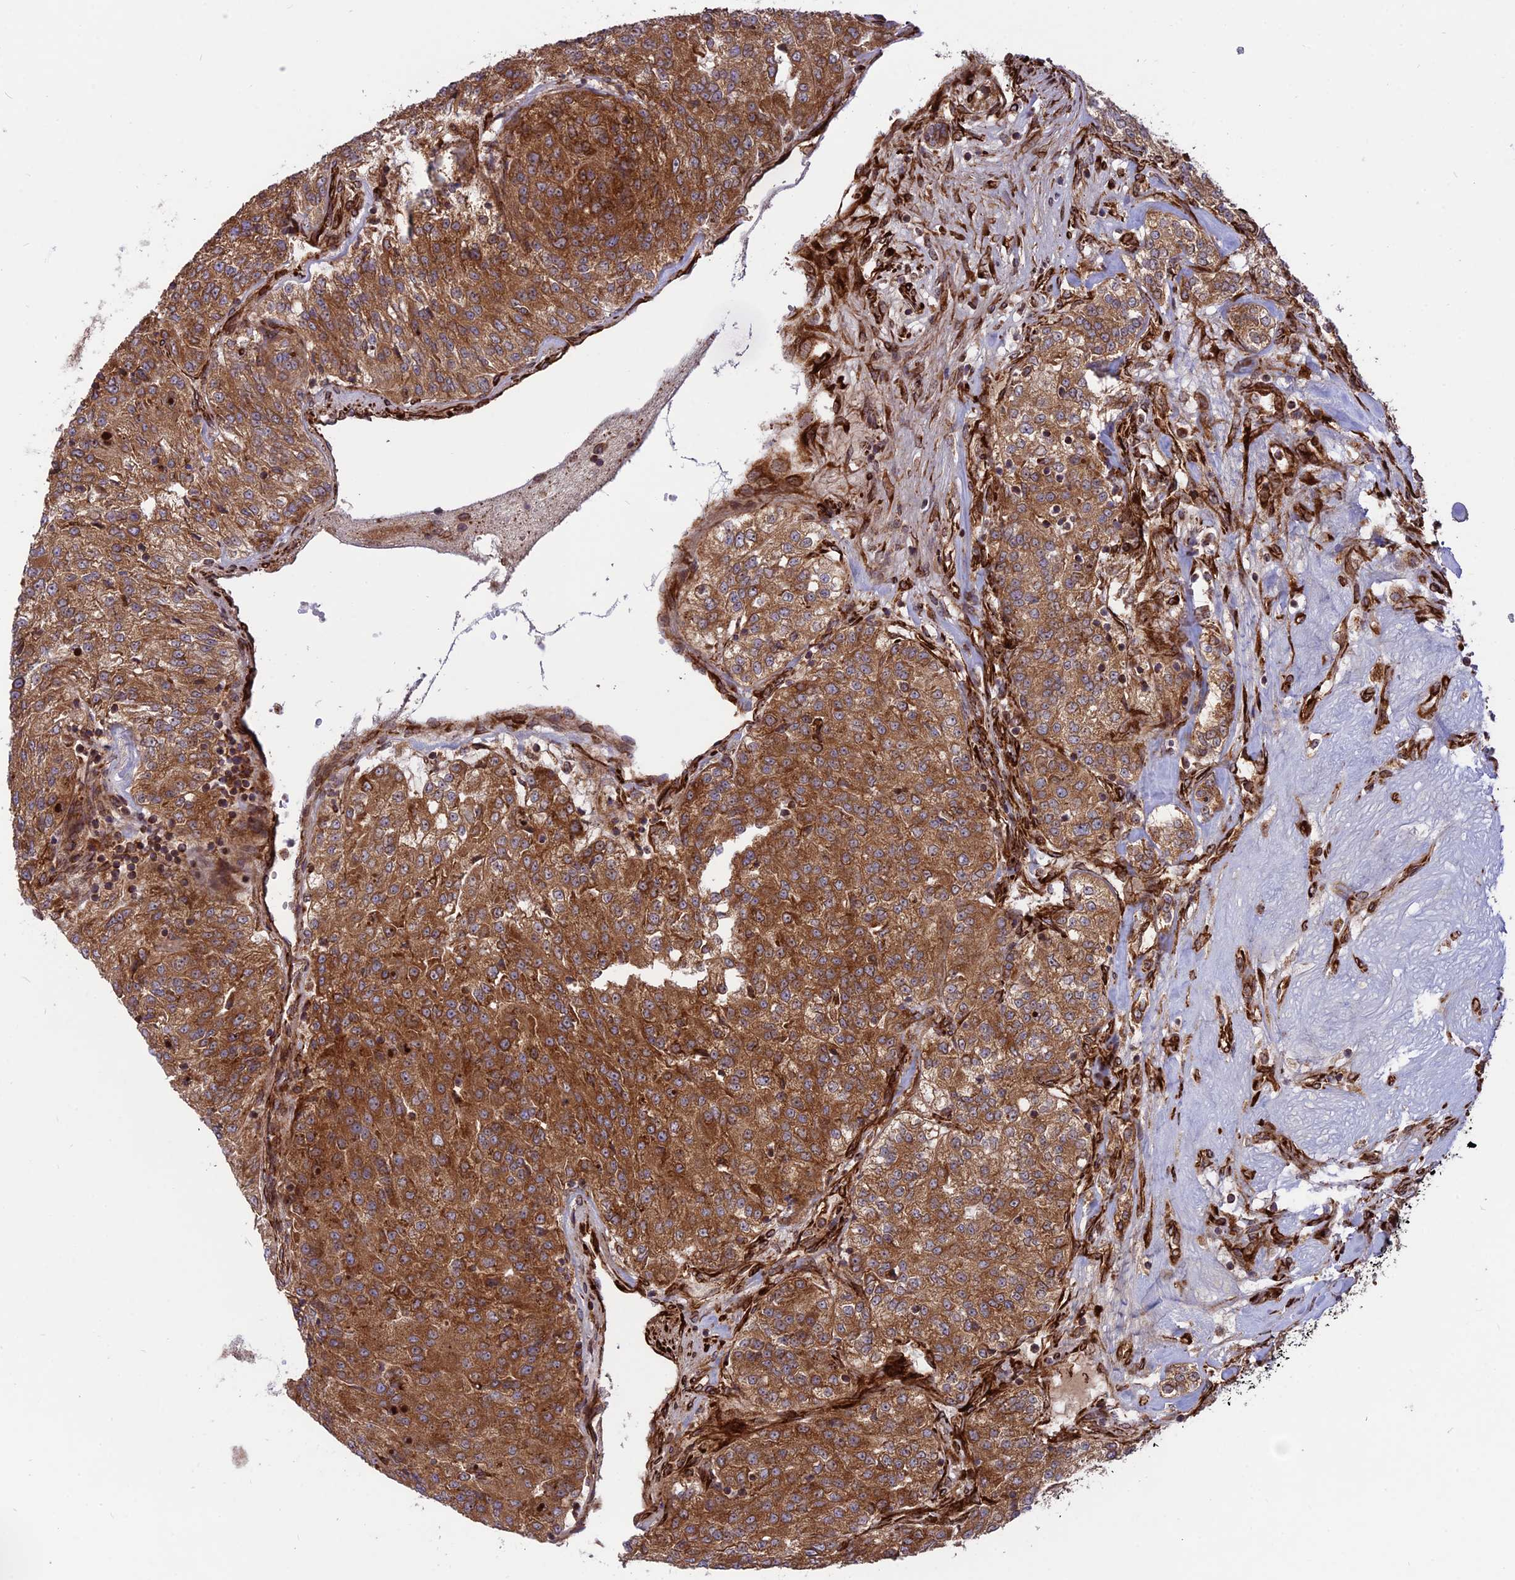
{"staining": {"intensity": "strong", "quantity": ">75%", "location": "cytoplasmic/membranous"}, "tissue": "renal cancer", "cell_type": "Tumor cells", "image_type": "cancer", "snomed": [{"axis": "morphology", "description": "Adenocarcinoma, NOS"}, {"axis": "topography", "description": "Kidney"}], "caption": "High-power microscopy captured an immunohistochemistry photomicrograph of renal adenocarcinoma, revealing strong cytoplasmic/membranous expression in approximately >75% of tumor cells. Immunohistochemistry stains the protein of interest in brown and the nuclei are stained blue.", "gene": "CRTAP", "patient": {"sex": "female", "age": 63}}